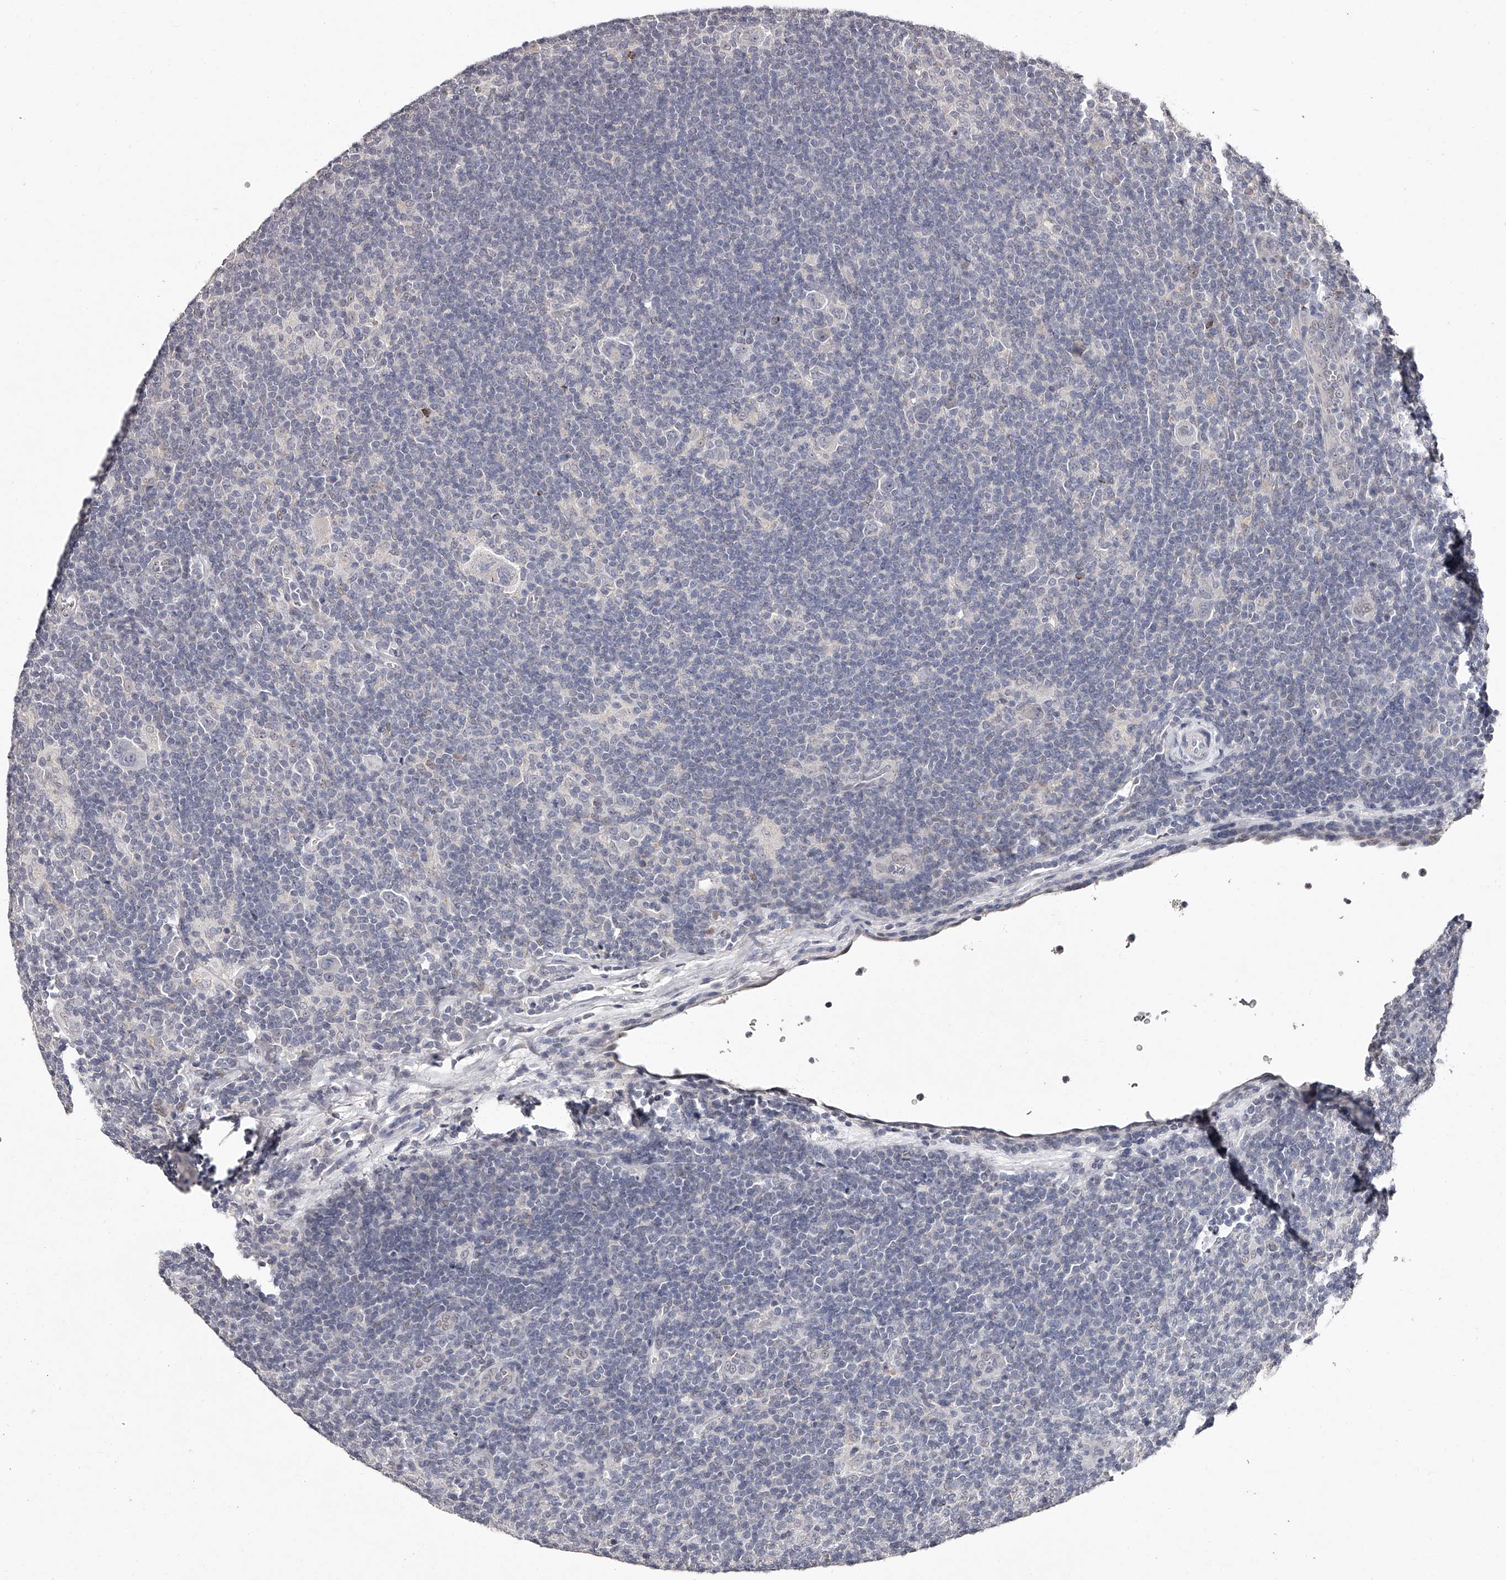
{"staining": {"intensity": "negative", "quantity": "none", "location": "none"}, "tissue": "lymphoma", "cell_type": "Tumor cells", "image_type": "cancer", "snomed": [{"axis": "morphology", "description": "Hodgkin's disease, NOS"}, {"axis": "topography", "description": "Lymph node"}], "caption": "The immunohistochemistry (IHC) histopathology image has no significant positivity in tumor cells of lymphoma tissue.", "gene": "NT5DC1", "patient": {"sex": "female", "age": 57}}